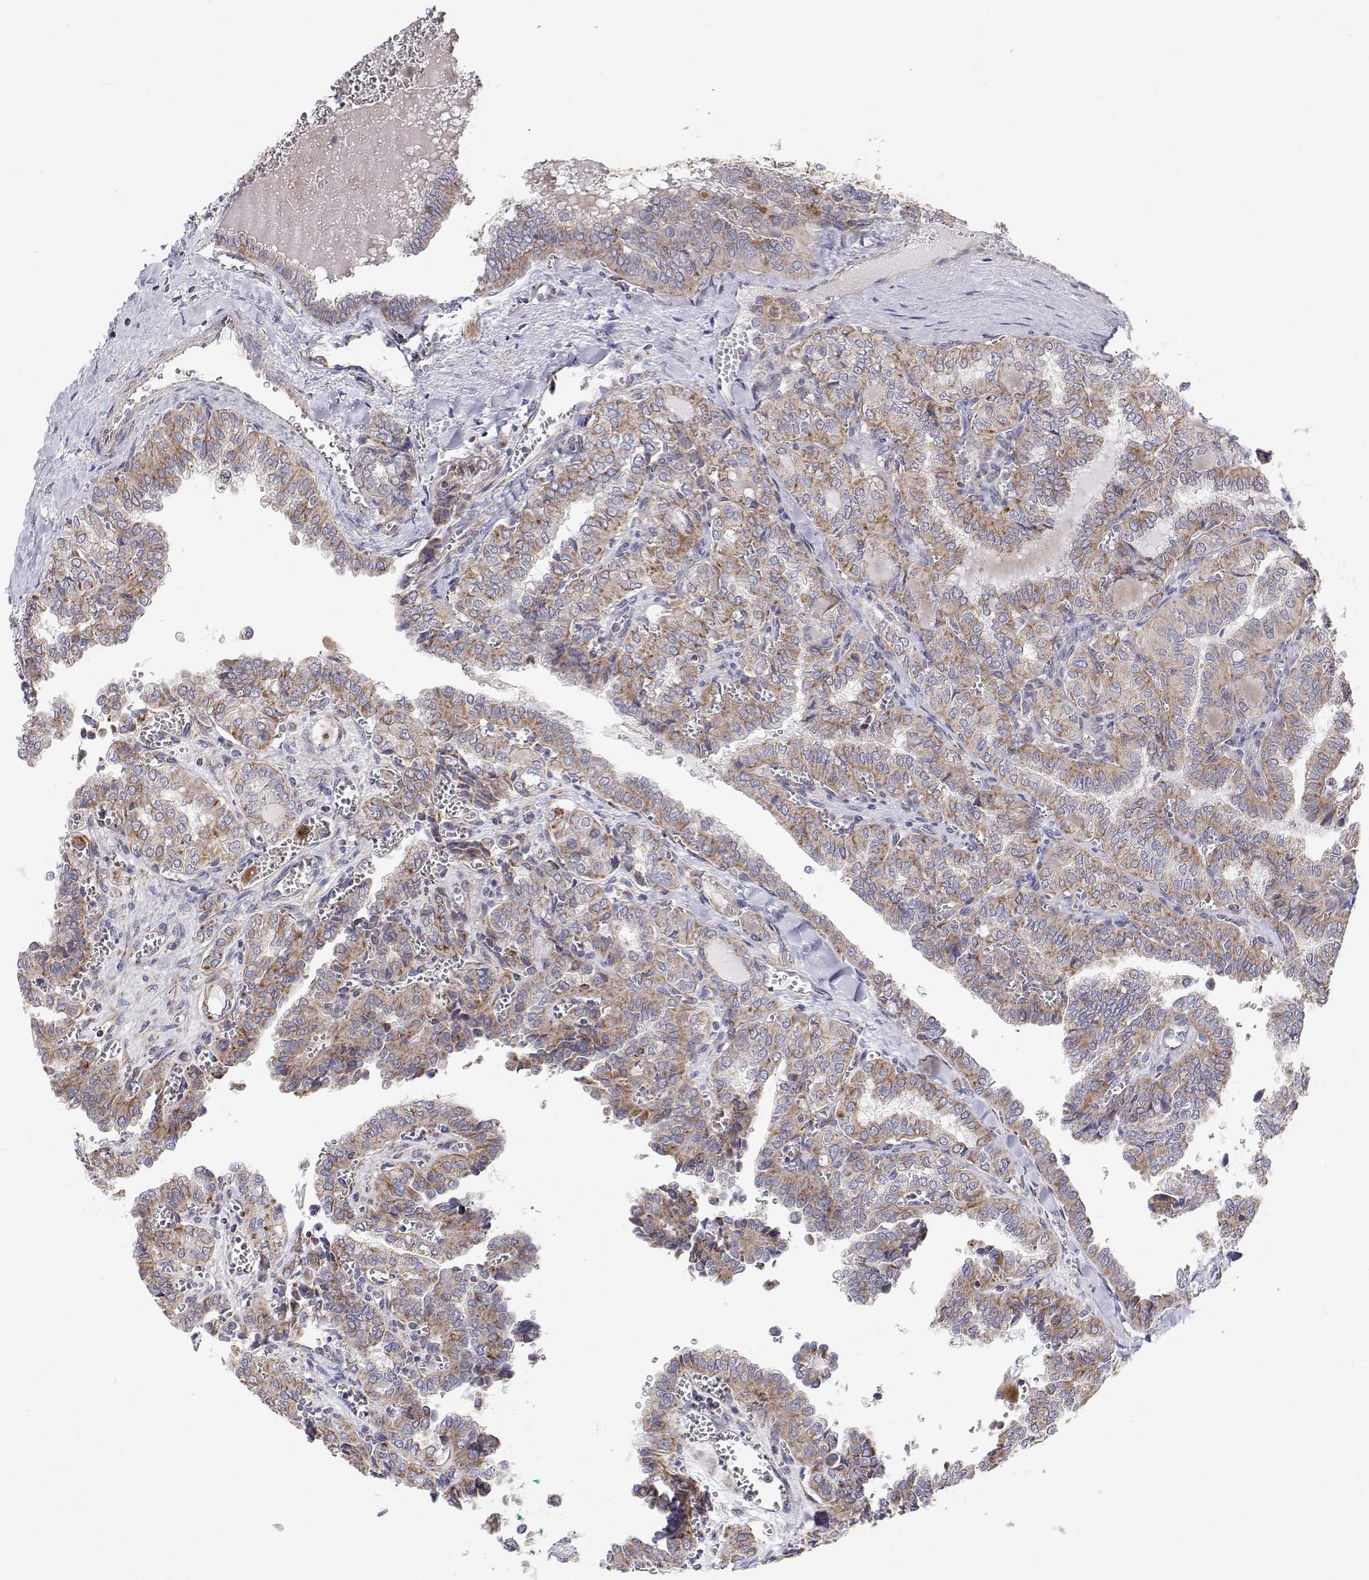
{"staining": {"intensity": "weak", "quantity": ">75%", "location": "cytoplasmic/membranous"}, "tissue": "thyroid cancer", "cell_type": "Tumor cells", "image_type": "cancer", "snomed": [{"axis": "morphology", "description": "Papillary adenocarcinoma, NOS"}, {"axis": "topography", "description": "Thyroid gland"}], "caption": "Thyroid cancer tissue demonstrates weak cytoplasmic/membranous staining in about >75% of tumor cells, visualized by immunohistochemistry.", "gene": "SPICE1", "patient": {"sex": "female", "age": 41}}